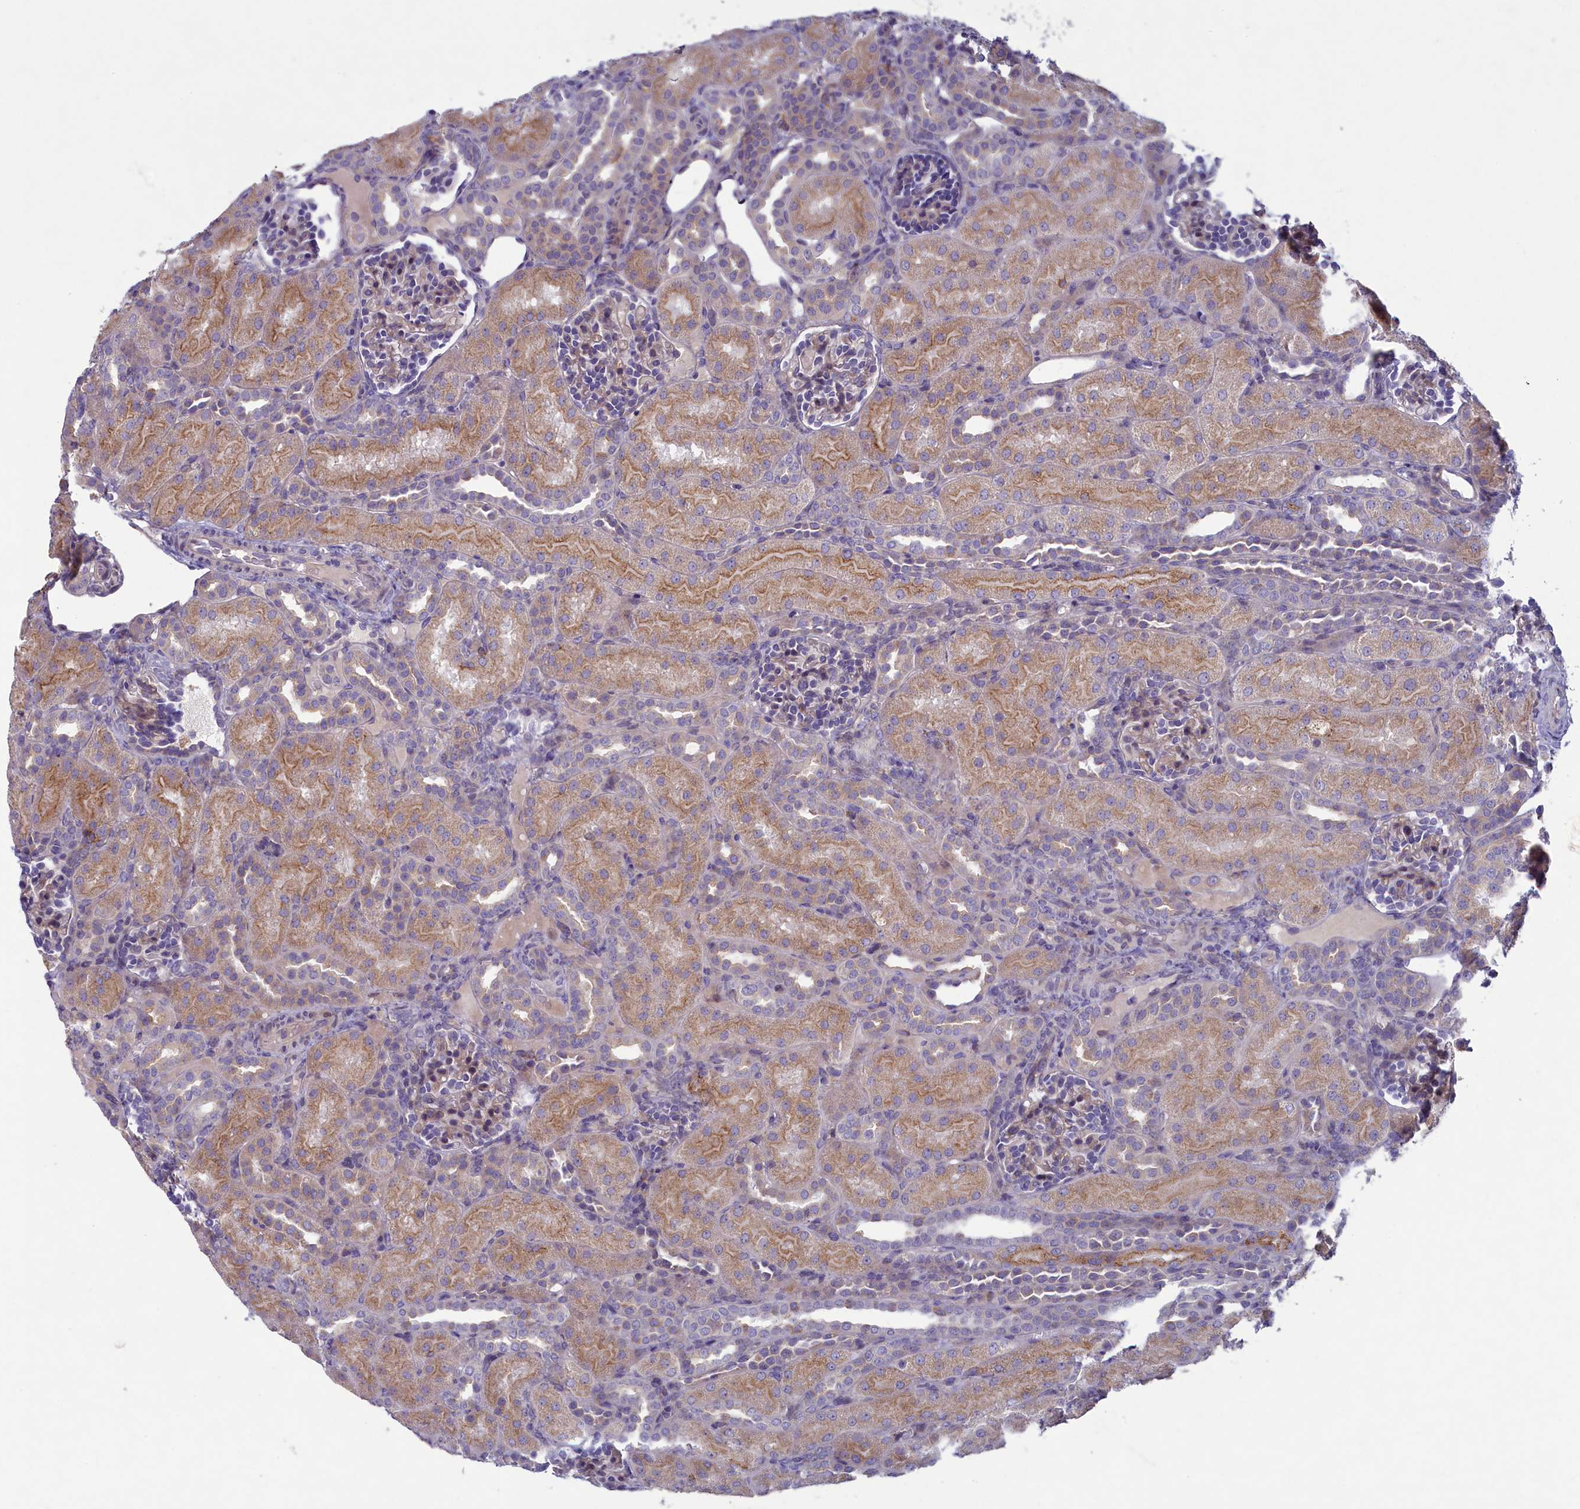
{"staining": {"intensity": "weak", "quantity": "25%-75%", "location": "cytoplasmic/membranous"}, "tissue": "kidney", "cell_type": "Cells in glomeruli", "image_type": "normal", "snomed": [{"axis": "morphology", "description": "Normal tissue, NOS"}, {"axis": "topography", "description": "Kidney"}], "caption": "Immunohistochemistry histopathology image of unremarkable kidney: kidney stained using immunohistochemistry (IHC) reveals low levels of weak protein expression localized specifically in the cytoplasmic/membranous of cells in glomeruli, appearing as a cytoplasmic/membranous brown color.", "gene": "PLEKHG6", "patient": {"sex": "male", "age": 1}}